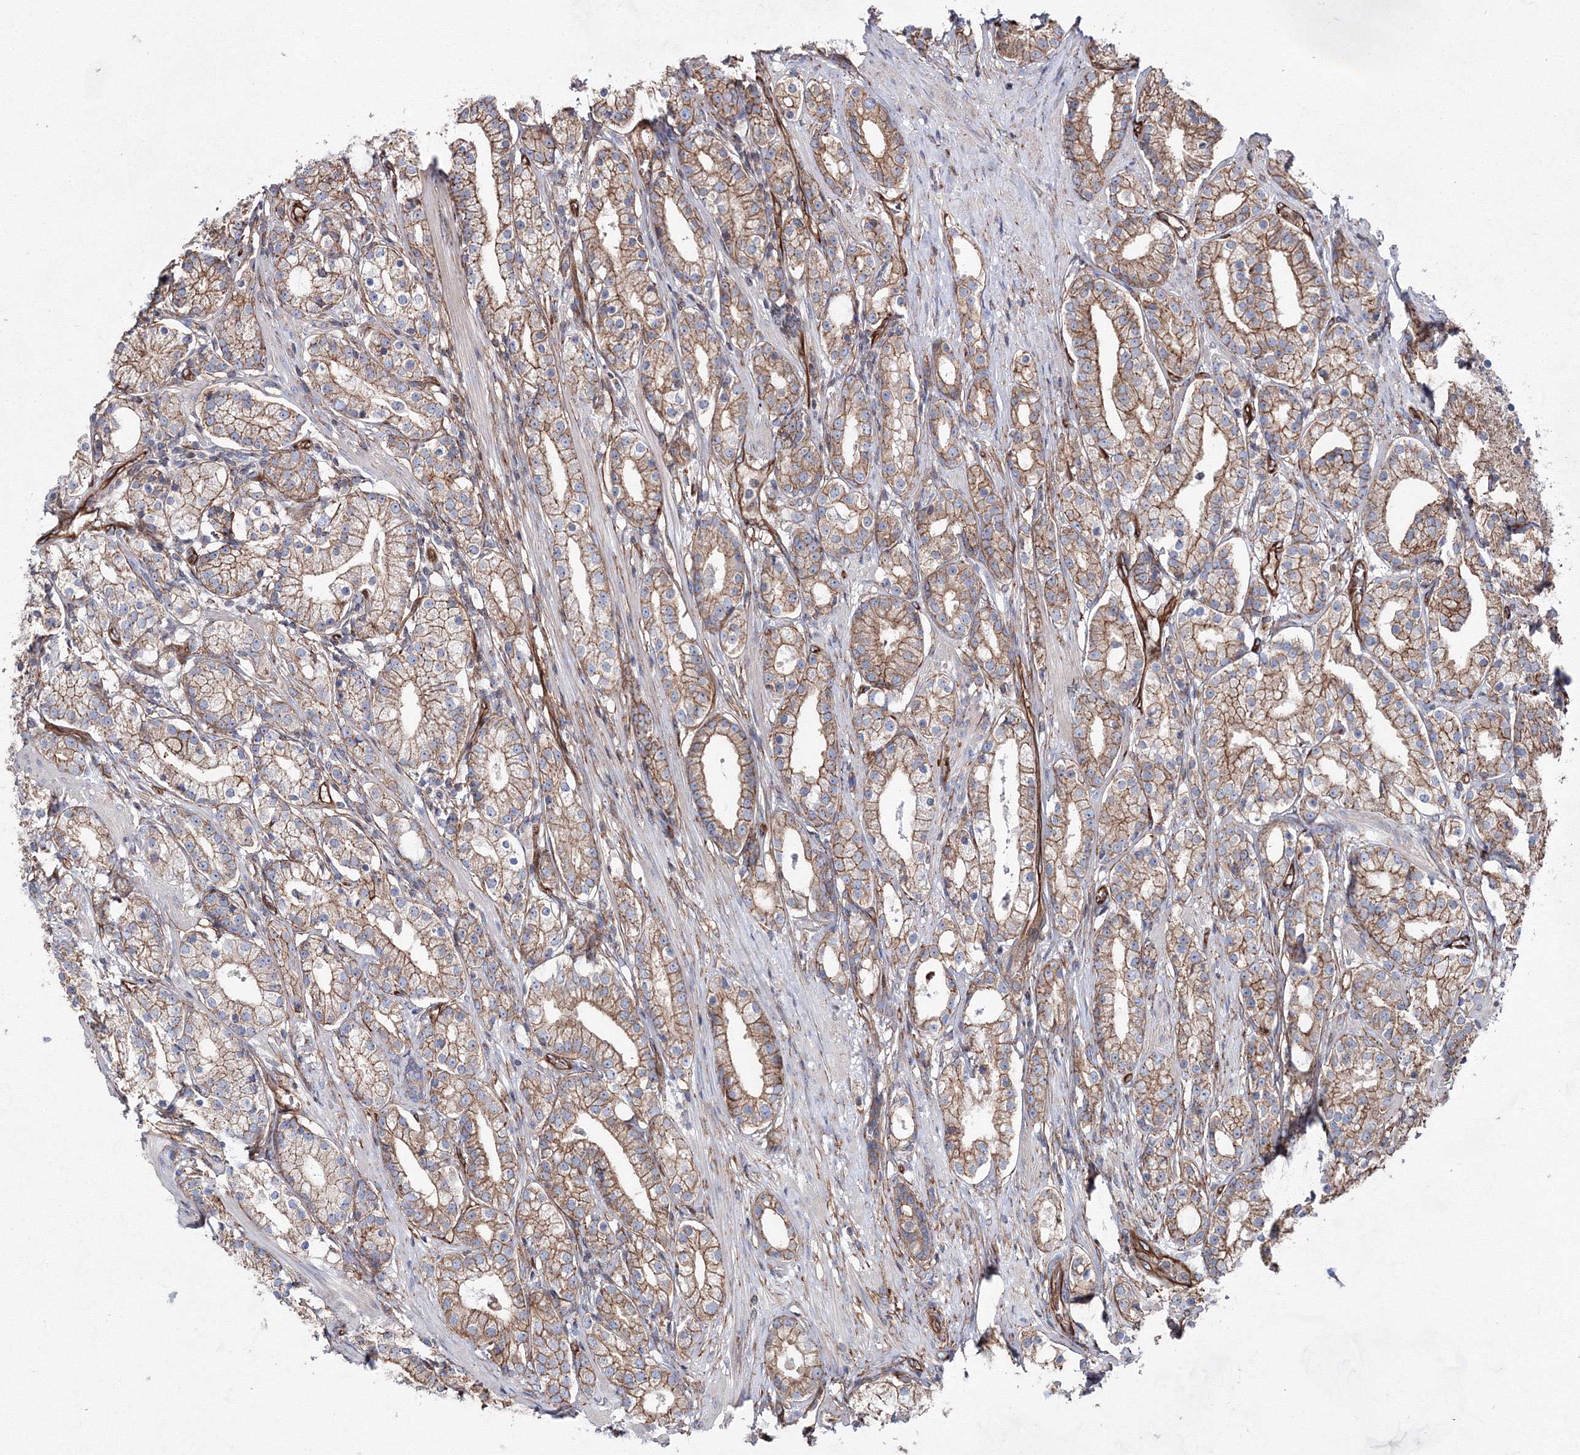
{"staining": {"intensity": "moderate", "quantity": ">75%", "location": "cytoplasmic/membranous"}, "tissue": "prostate cancer", "cell_type": "Tumor cells", "image_type": "cancer", "snomed": [{"axis": "morphology", "description": "Adenocarcinoma, High grade"}, {"axis": "topography", "description": "Prostate"}], "caption": "Immunohistochemistry (IHC) (DAB) staining of human prostate cancer demonstrates moderate cytoplasmic/membranous protein expression in approximately >75% of tumor cells. (Stains: DAB in brown, nuclei in blue, Microscopy: brightfield microscopy at high magnification).", "gene": "ANKRD37", "patient": {"sex": "male", "age": 69}}